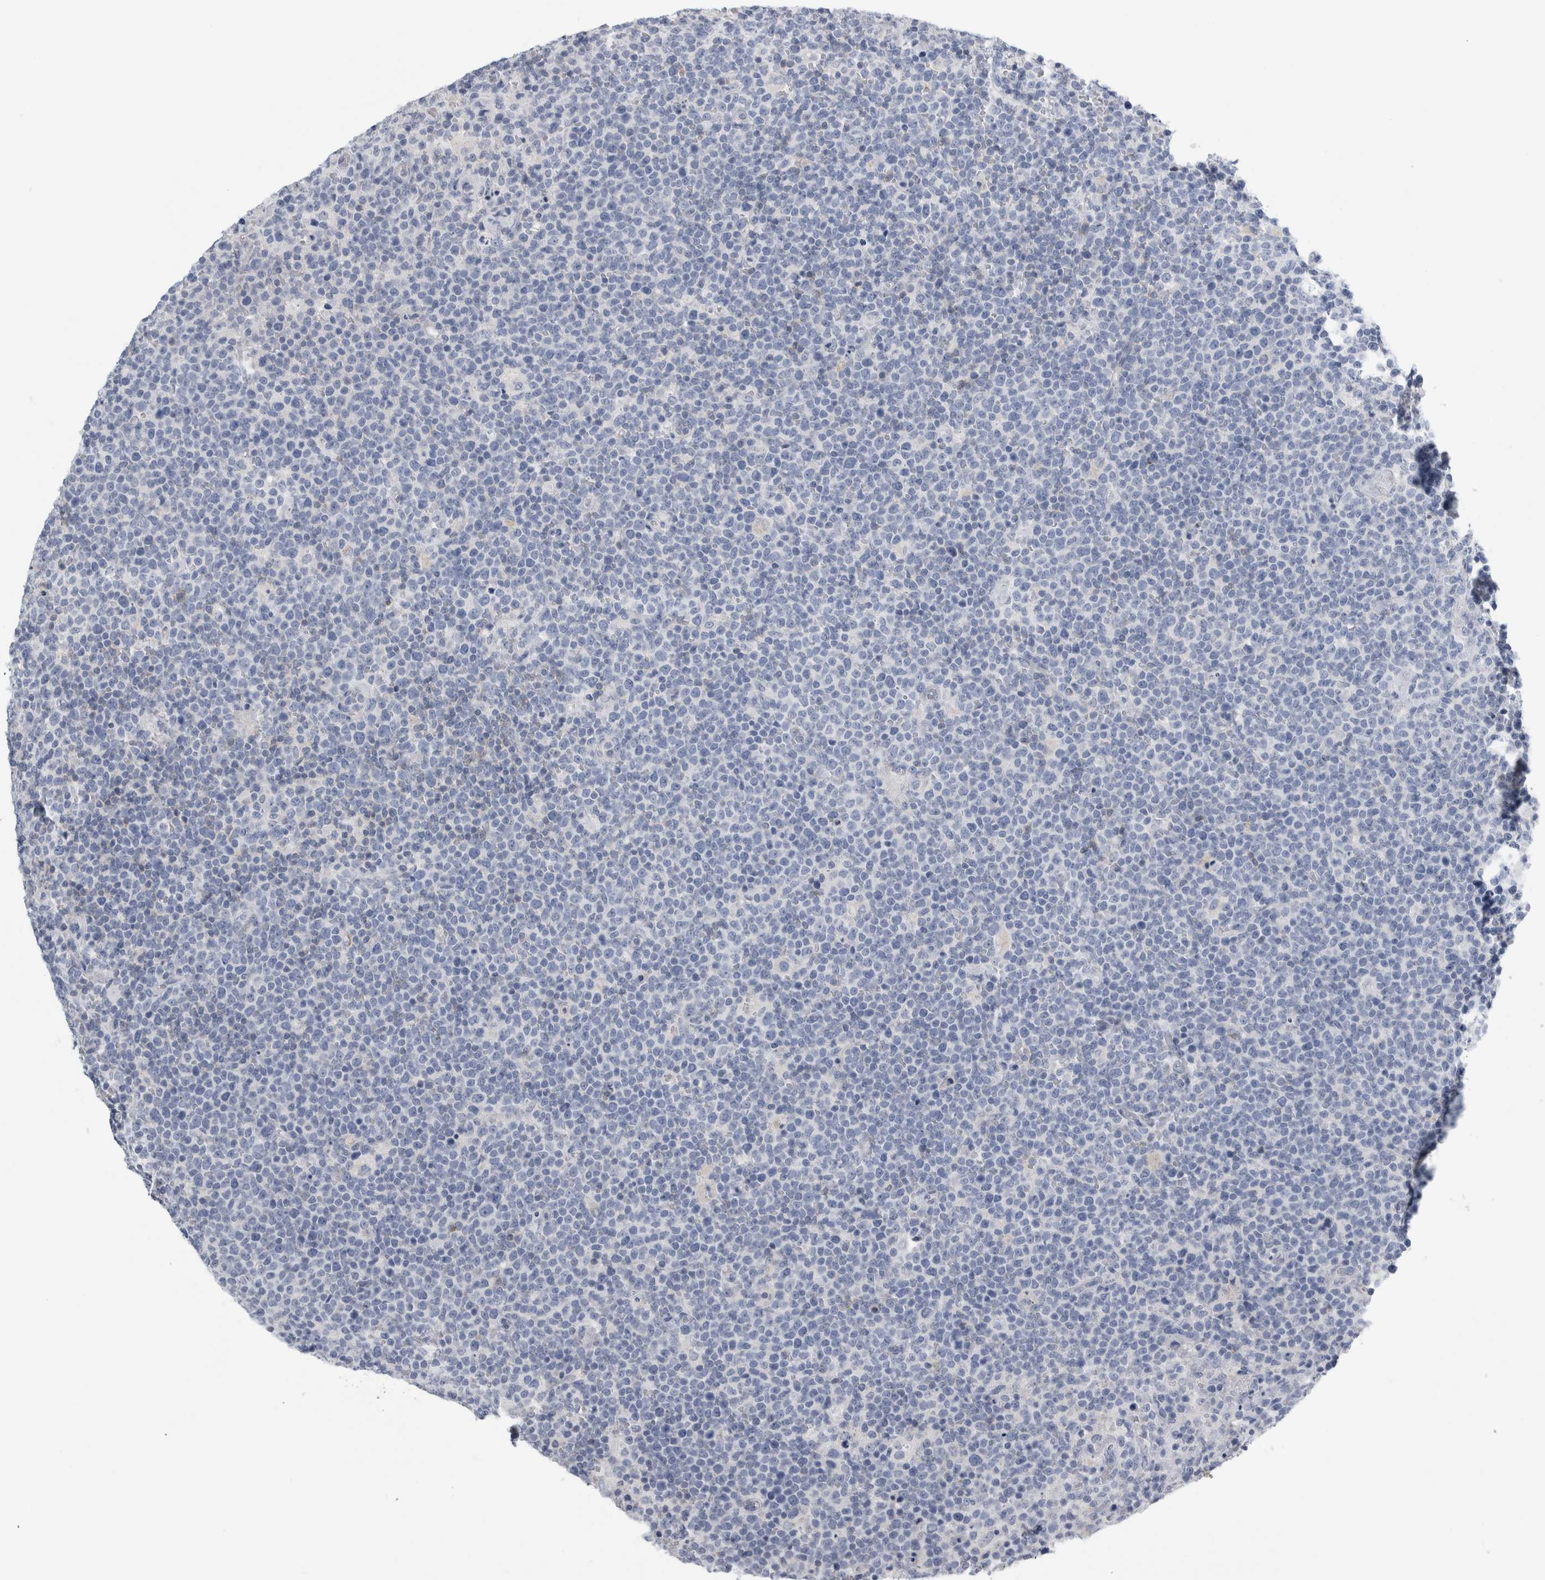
{"staining": {"intensity": "negative", "quantity": "none", "location": "none"}, "tissue": "lymphoma", "cell_type": "Tumor cells", "image_type": "cancer", "snomed": [{"axis": "morphology", "description": "Malignant lymphoma, non-Hodgkin's type, High grade"}, {"axis": "topography", "description": "Lymph node"}], "caption": "Human lymphoma stained for a protein using IHC reveals no positivity in tumor cells.", "gene": "ANKFY1", "patient": {"sex": "male", "age": 61}}